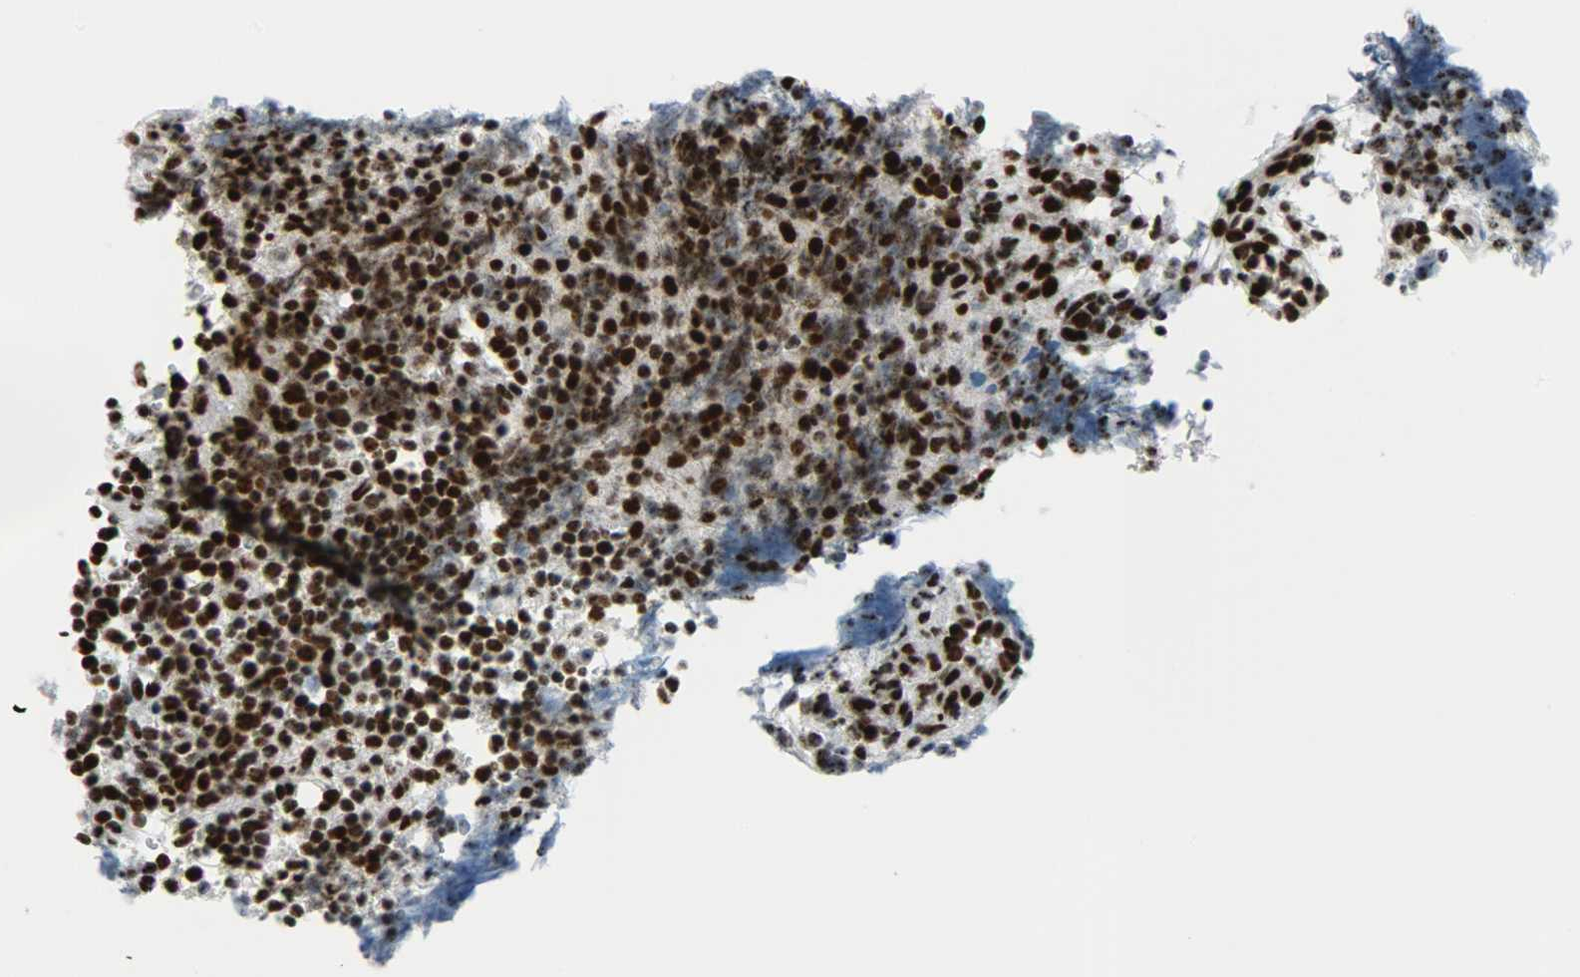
{"staining": {"intensity": "strong", "quantity": ">75%", "location": "nuclear"}, "tissue": "lymphoma", "cell_type": "Tumor cells", "image_type": "cancer", "snomed": [{"axis": "morphology", "description": "Malignant lymphoma, non-Hodgkin's type, High grade"}, {"axis": "topography", "description": "Lymph node"}], "caption": "Malignant lymphoma, non-Hodgkin's type (high-grade) was stained to show a protein in brown. There is high levels of strong nuclear staining in about >75% of tumor cells.", "gene": "SNRPA", "patient": {"sex": "female", "age": 76}}